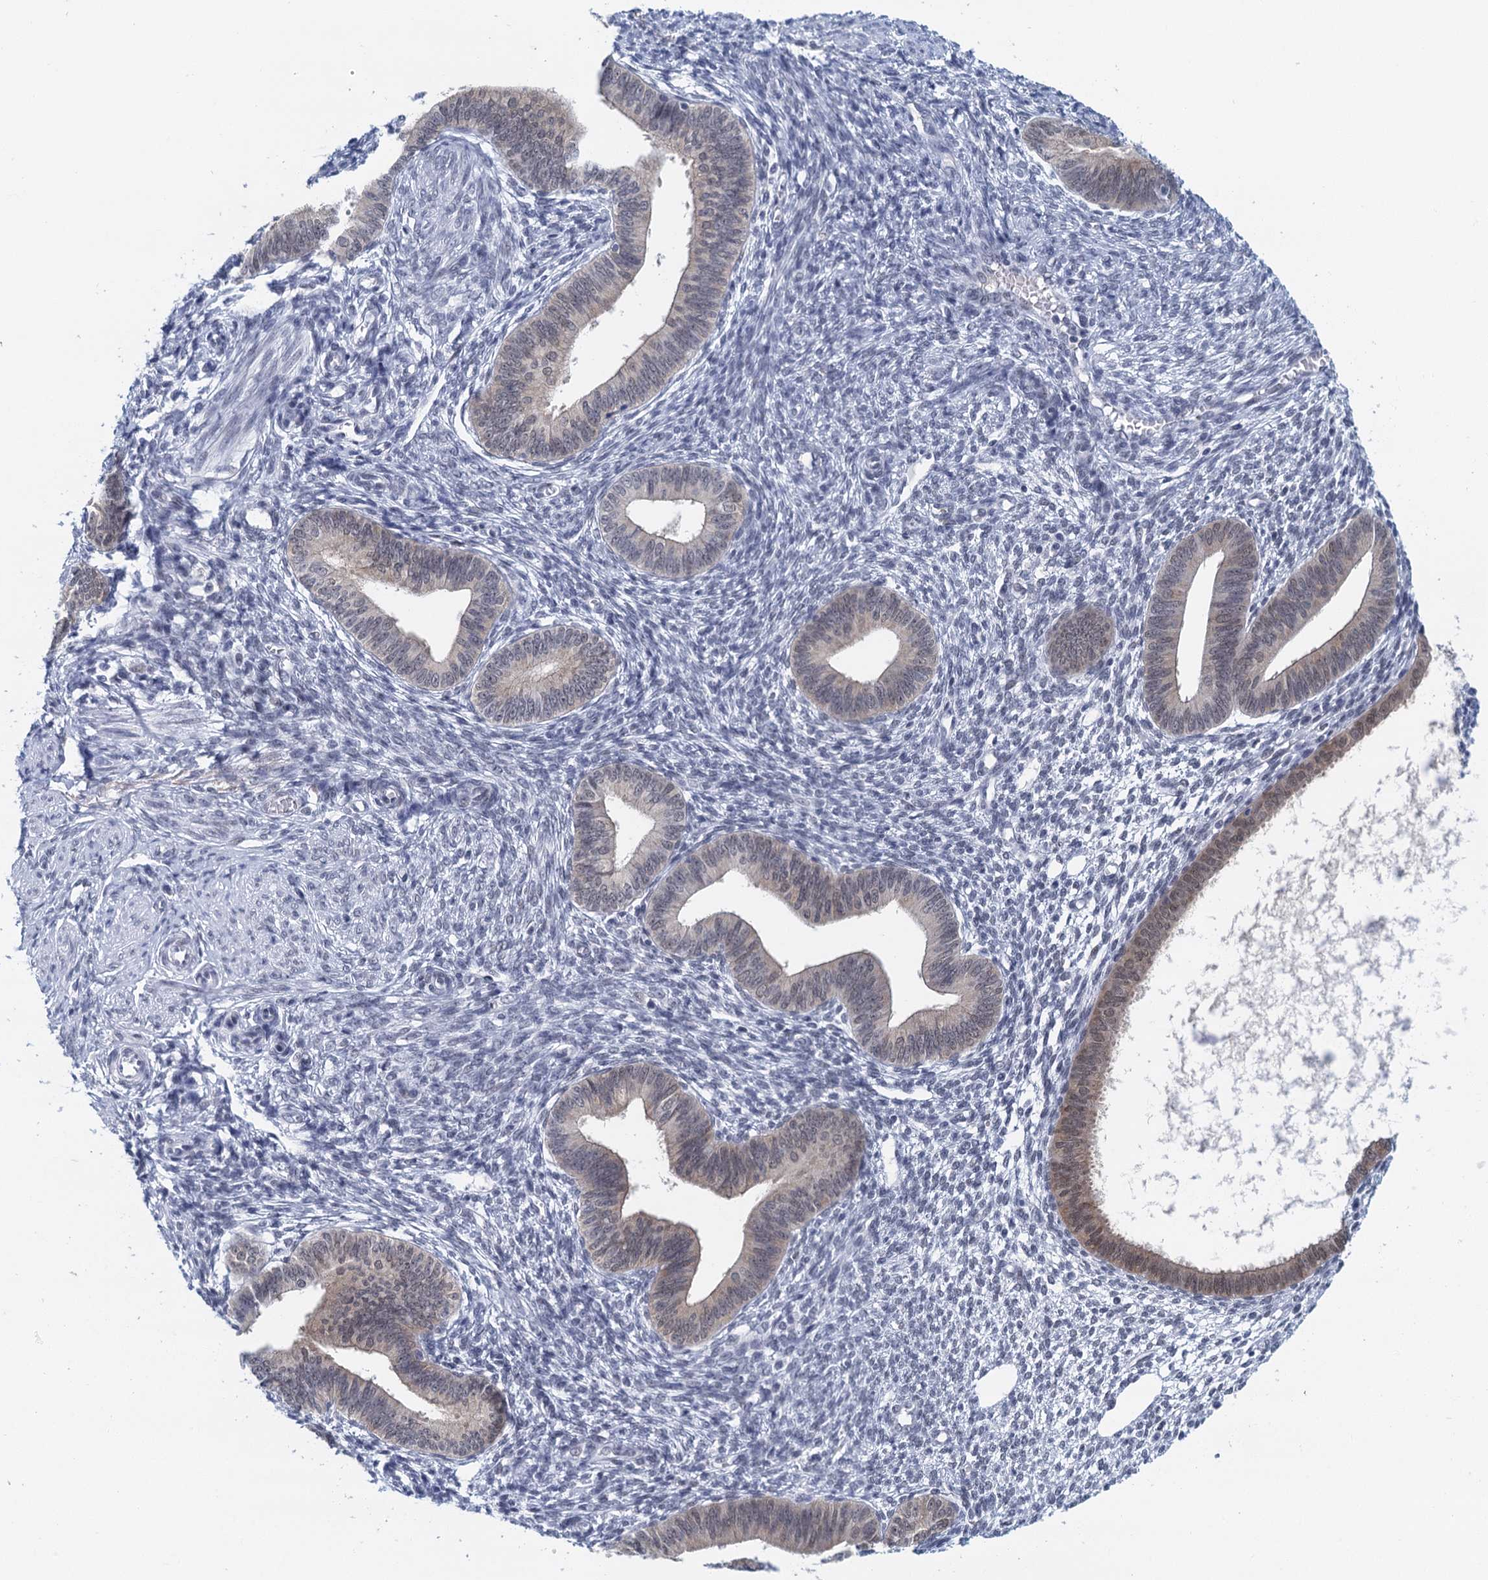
{"staining": {"intensity": "negative", "quantity": "none", "location": "none"}, "tissue": "endometrium", "cell_type": "Cells in endometrial stroma", "image_type": "normal", "snomed": [{"axis": "morphology", "description": "Normal tissue, NOS"}, {"axis": "topography", "description": "Endometrium"}], "caption": "An IHC photomicrograph of unremarkable endometrium is shown. There is no staining in cells in endometrial stroma of endometrium. The staining was performed using DAB (3,3'-diaminobenzidine) to visualize the protein expression in brown, while the nuclei were stained in blue with hematoxylin (Magnification: 20x).", "gene": "EPS8L1", "patient": {"sex": "female", "age": 46}}